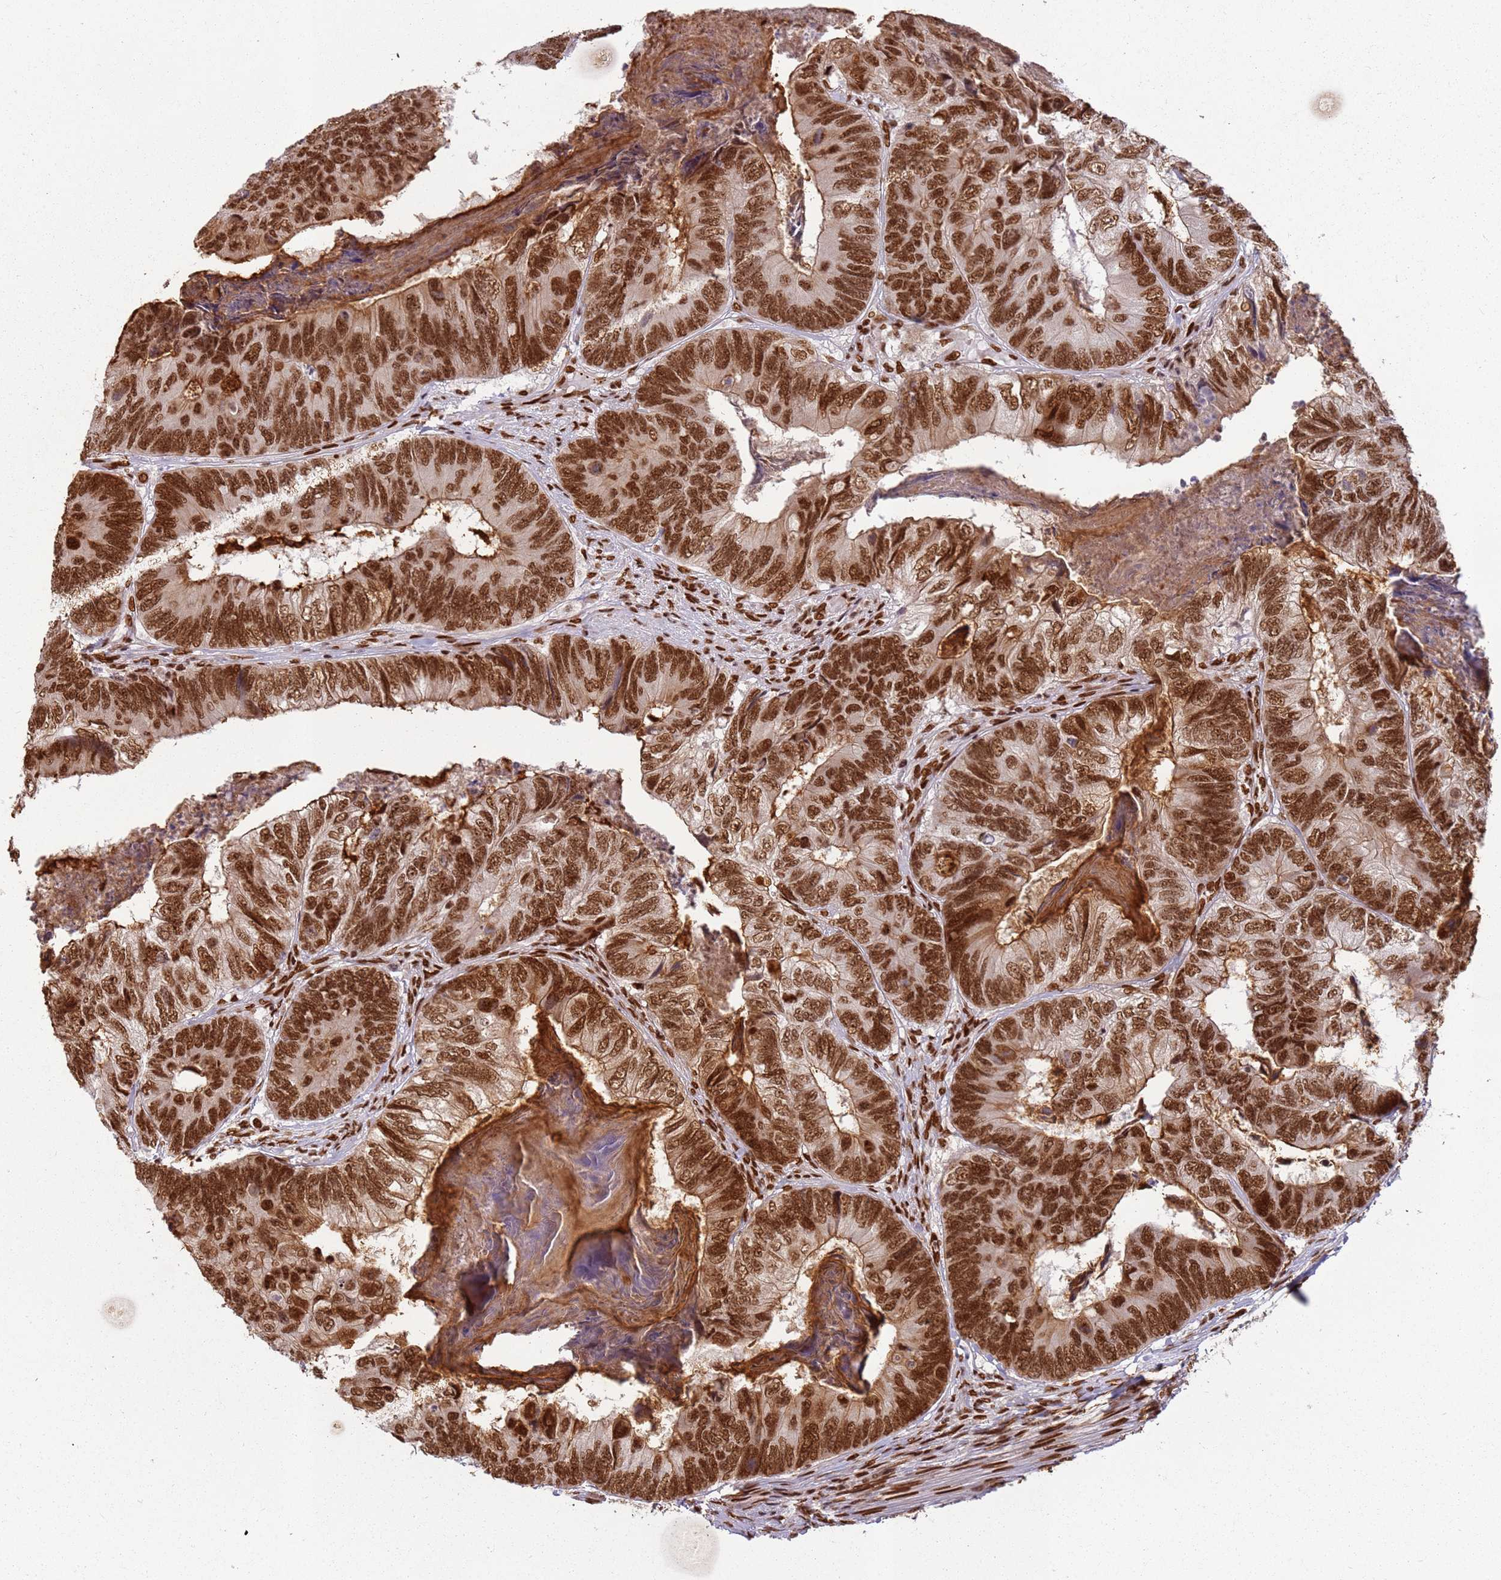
{"staining": {"intensity": "strong", "quantity": ">75%", "location": "nuclear"}, "tissue": "colorectal cancer", "cell_type": "Tumor cells", "image_type": "cancer", "snomed": [{"axis": "morphology", "description": "Adenocarcinoma, NOS"}, {"axis": "topography", "description": "Colon"}], "caption": "The photomicrograph shows immunohistochemical staining of adenocarcinoma (colorectal). There is strong nuclear expression is identified in approximately >75% of tumor cells. (brown staining indicates protein expression, while blue staining denotes nuclei).", "gene": "TENT4A", "patient": {"sex": "female", "age": 67}}